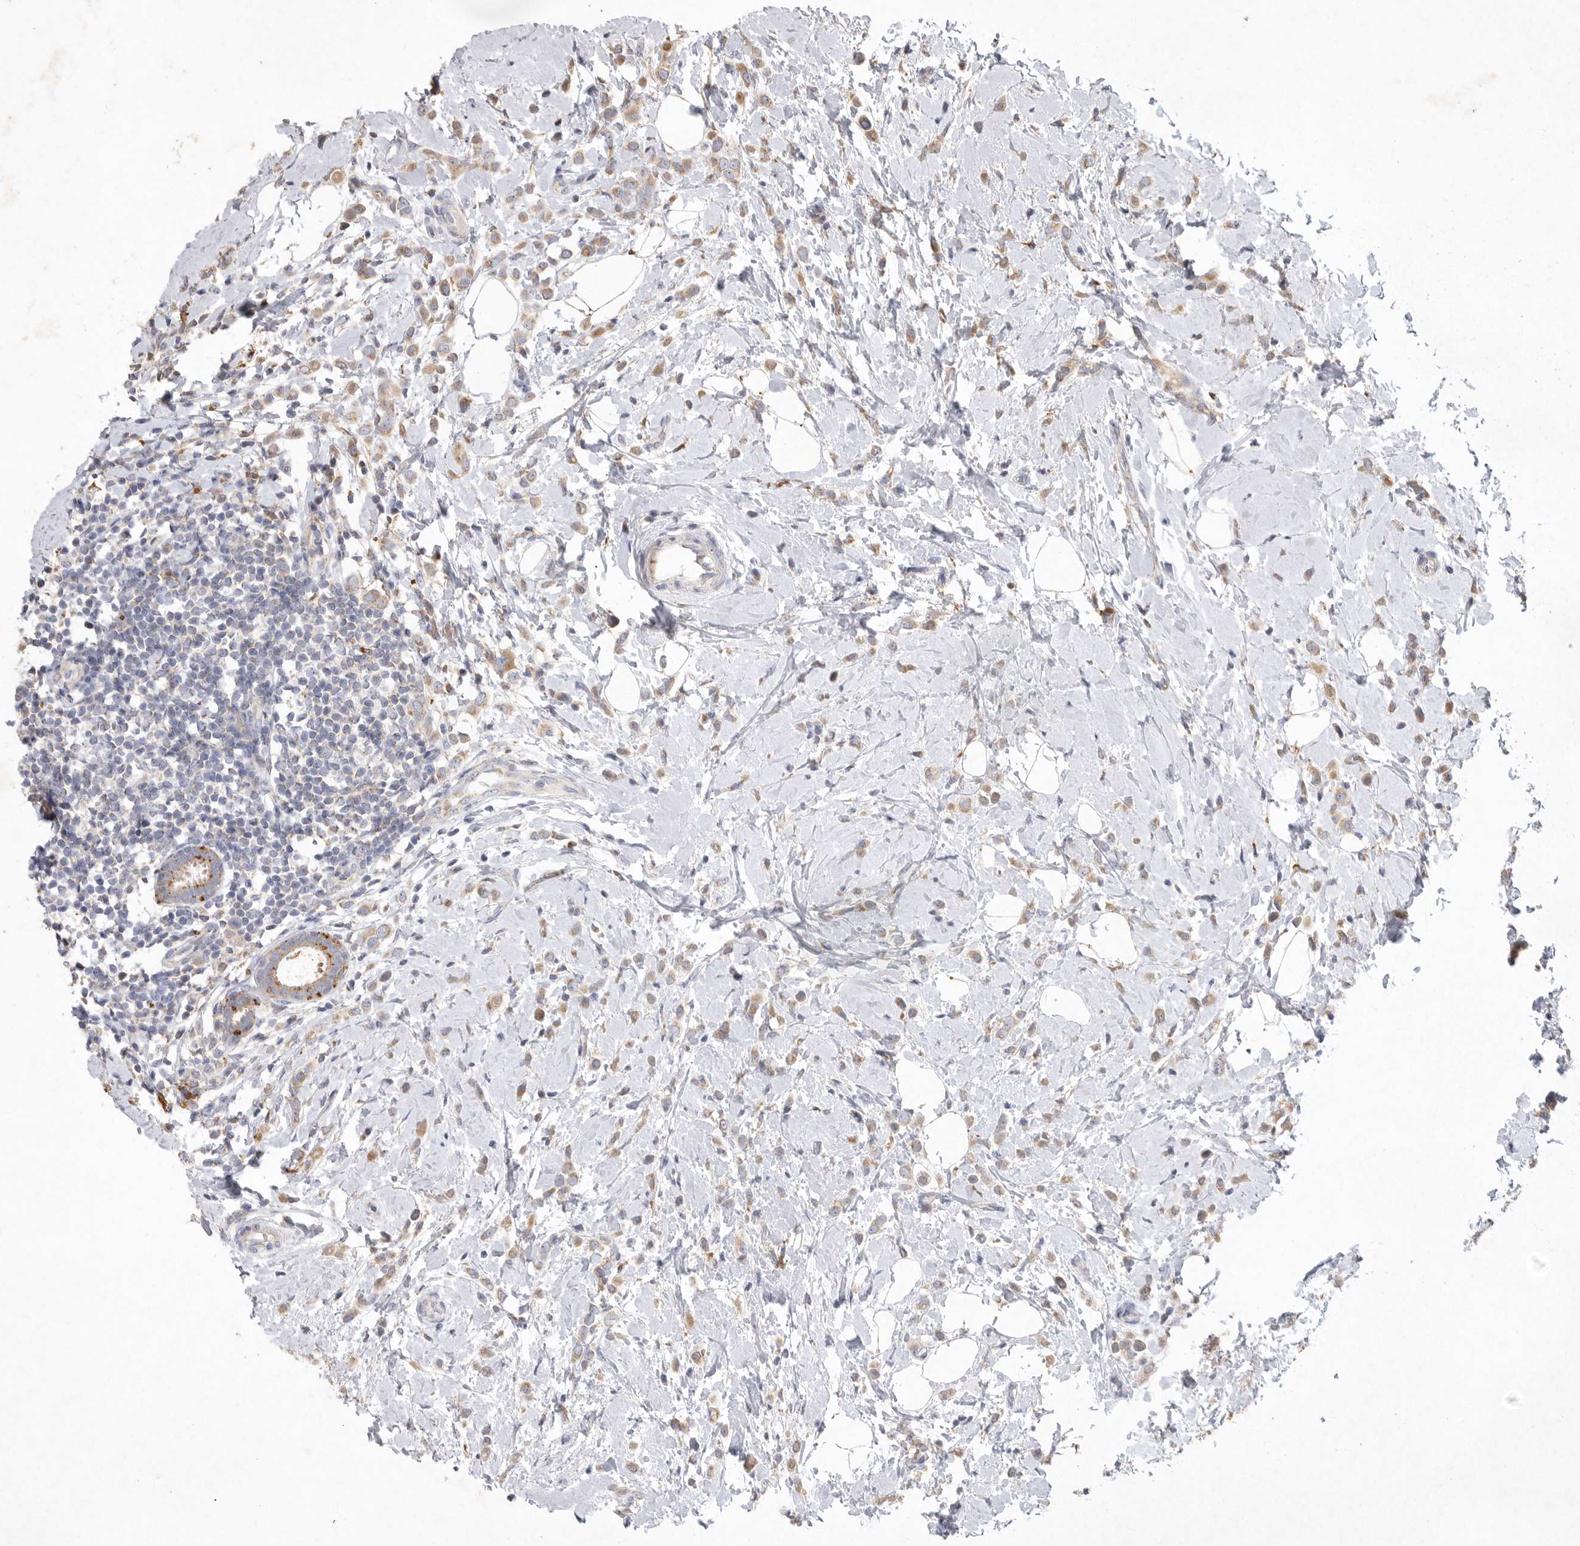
{"staining": {"intensity": "moderate", "quantity": ">75%", "location": "cytoplasmic/membranous"}, "tissue": "breast cancer", "cell_type": "Tumor cells", "image_type": "cancer", "snomed": [{"axis": "morphology", "description": "Lobular carcinoma"}, {"axis": "topography", "description": "Breast"}], "caption": "Breast lobular carcinoma stained for a protein (brown) exhibits moderate cytoplasmic/membranous positive staining in approximately >75% of tumor cells.", "gene": "MRPL41", "patient": {"sex": "female", "age": 47}}